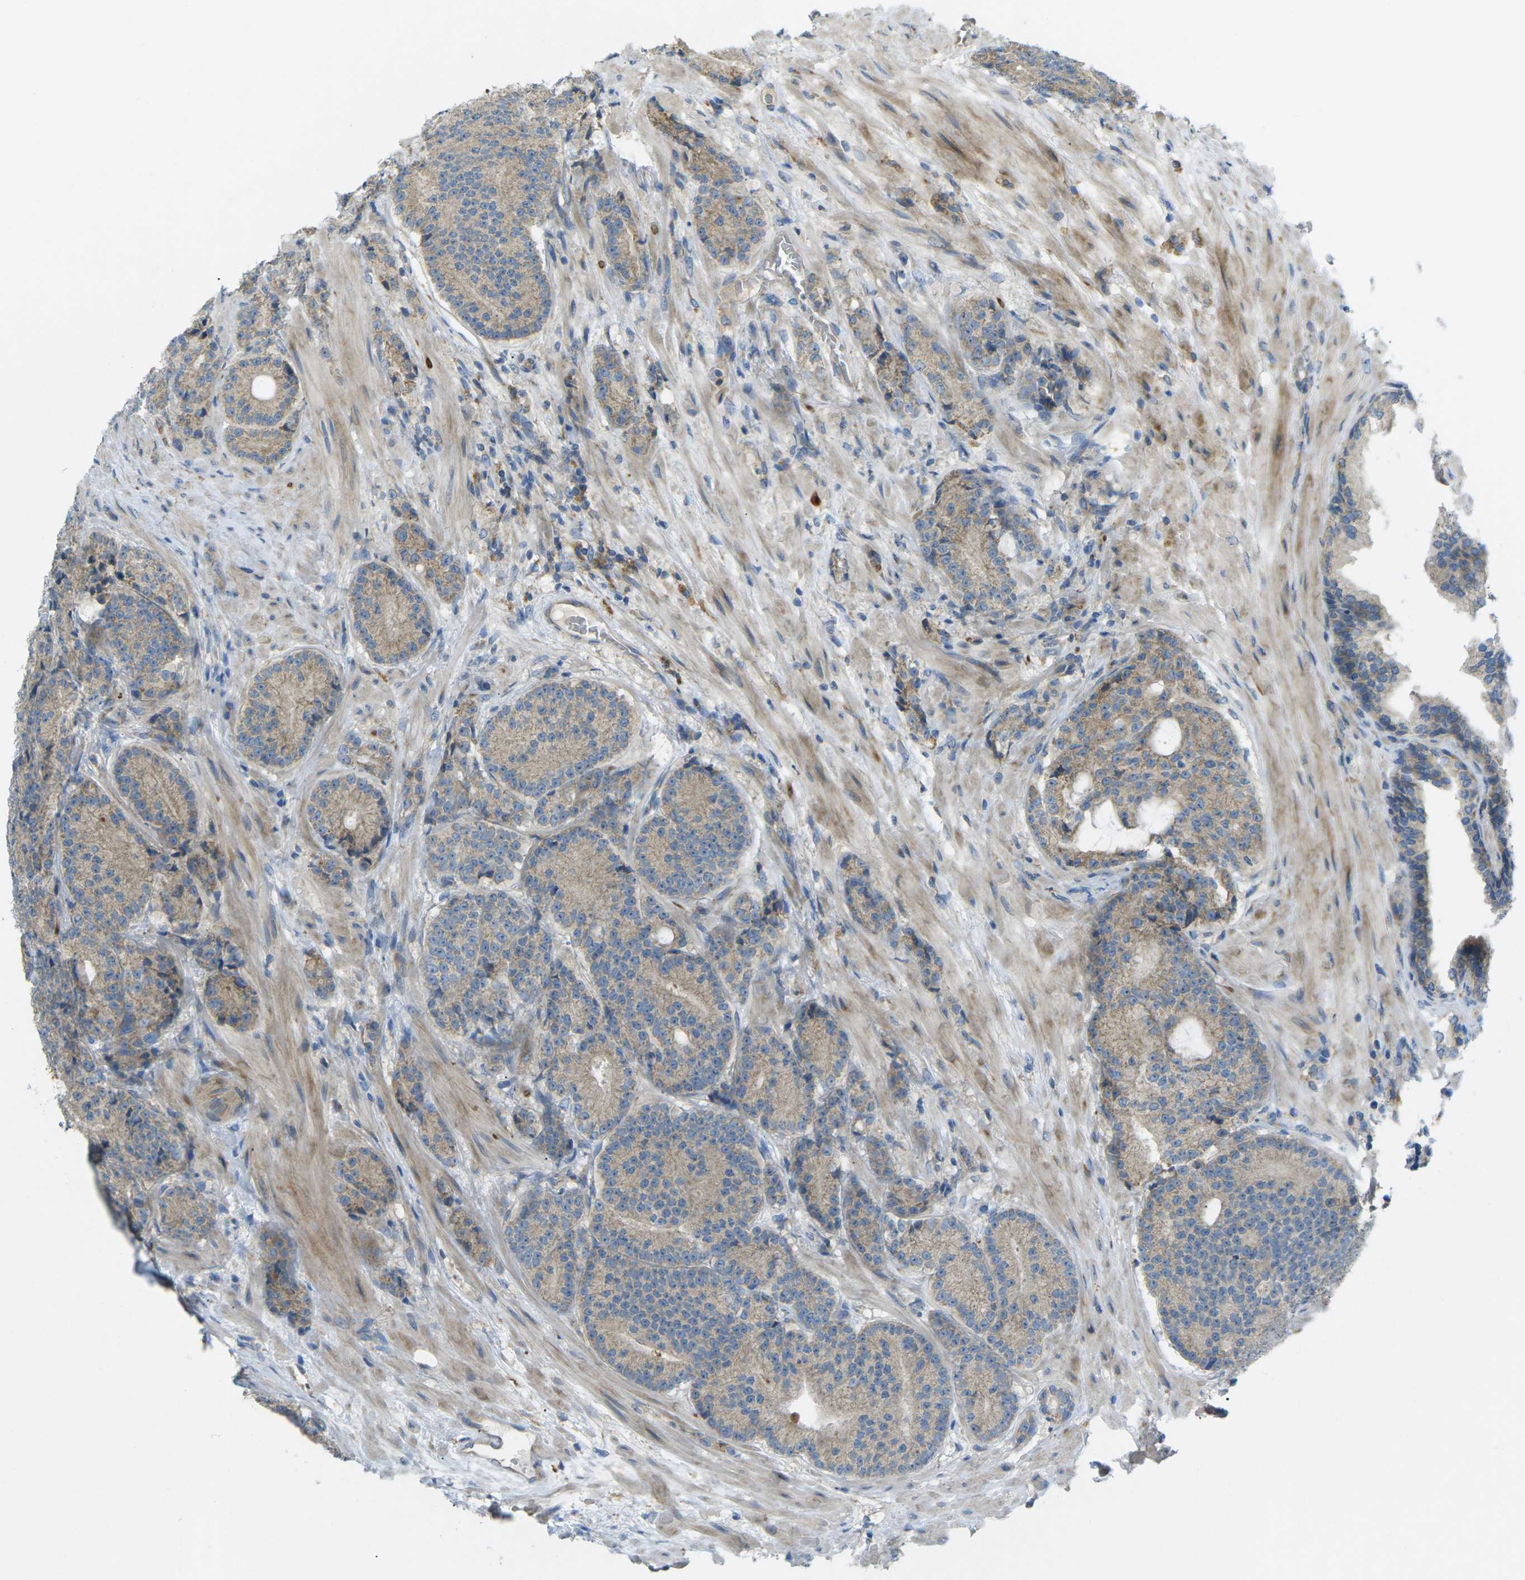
{"staining": {"intensity": "weak", "quantity": ">75%", "location": "cytoplasmic/membranous"}, "tissue": "prostate cancer", "cell_type": "Tumor cells", "image_type": "cancer", "snomed": [{"axis": "morphology", "description": "Adenocarcinoma, High grade"}, {"axis": "topography", "description": "Prostate"}], "caption": "Protein analysis of adenocarcinoma (high-grade) (prostate) tissue exhibits weak cytoplasmic/membranous staining in approximately >75% of tumor cells.", "gene": "MYLK4", "patient": {"sex": "male", "age": 61}}